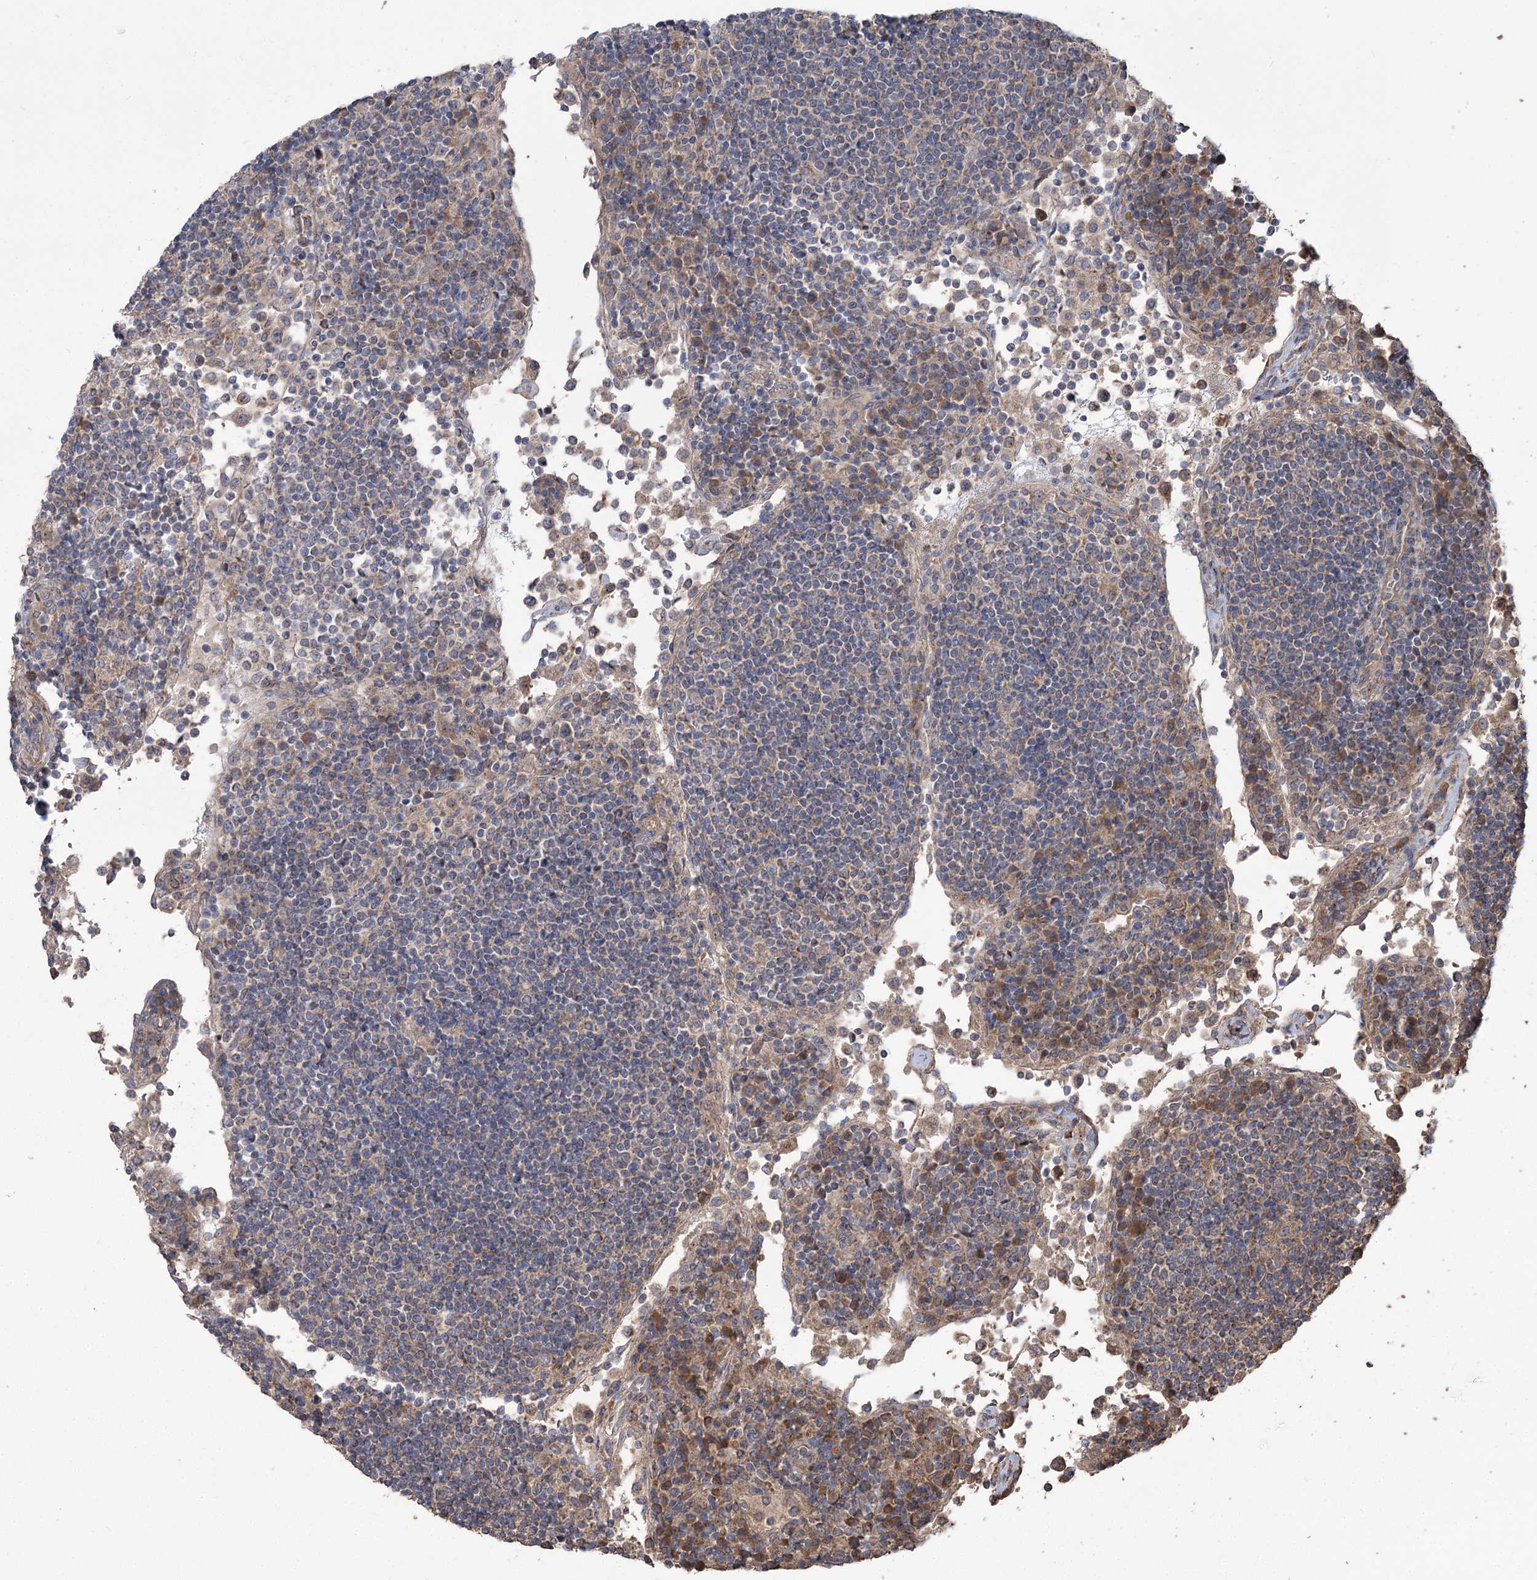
{"staining": {"intensity": "weak", "quantity": "<25%", "location": "cytoplasmic/membranous"}, "tissue": "lymph node", "cell_type": "Germinal center cells", "image_type": "normal", "snomed": [{"axis": "morphology", "description": "Normal tissue, NOS"}, {"axis": "topography", "description": "Lymph node"}], "caption": "Immunohistochemistry (IHC) histopathology image of normal lymph node: lymph node stained with DAB shows no significant protein positivity in germinal center cells.", "gene": "PRSS53", "patient": {"sex": "female", "age": 53}}